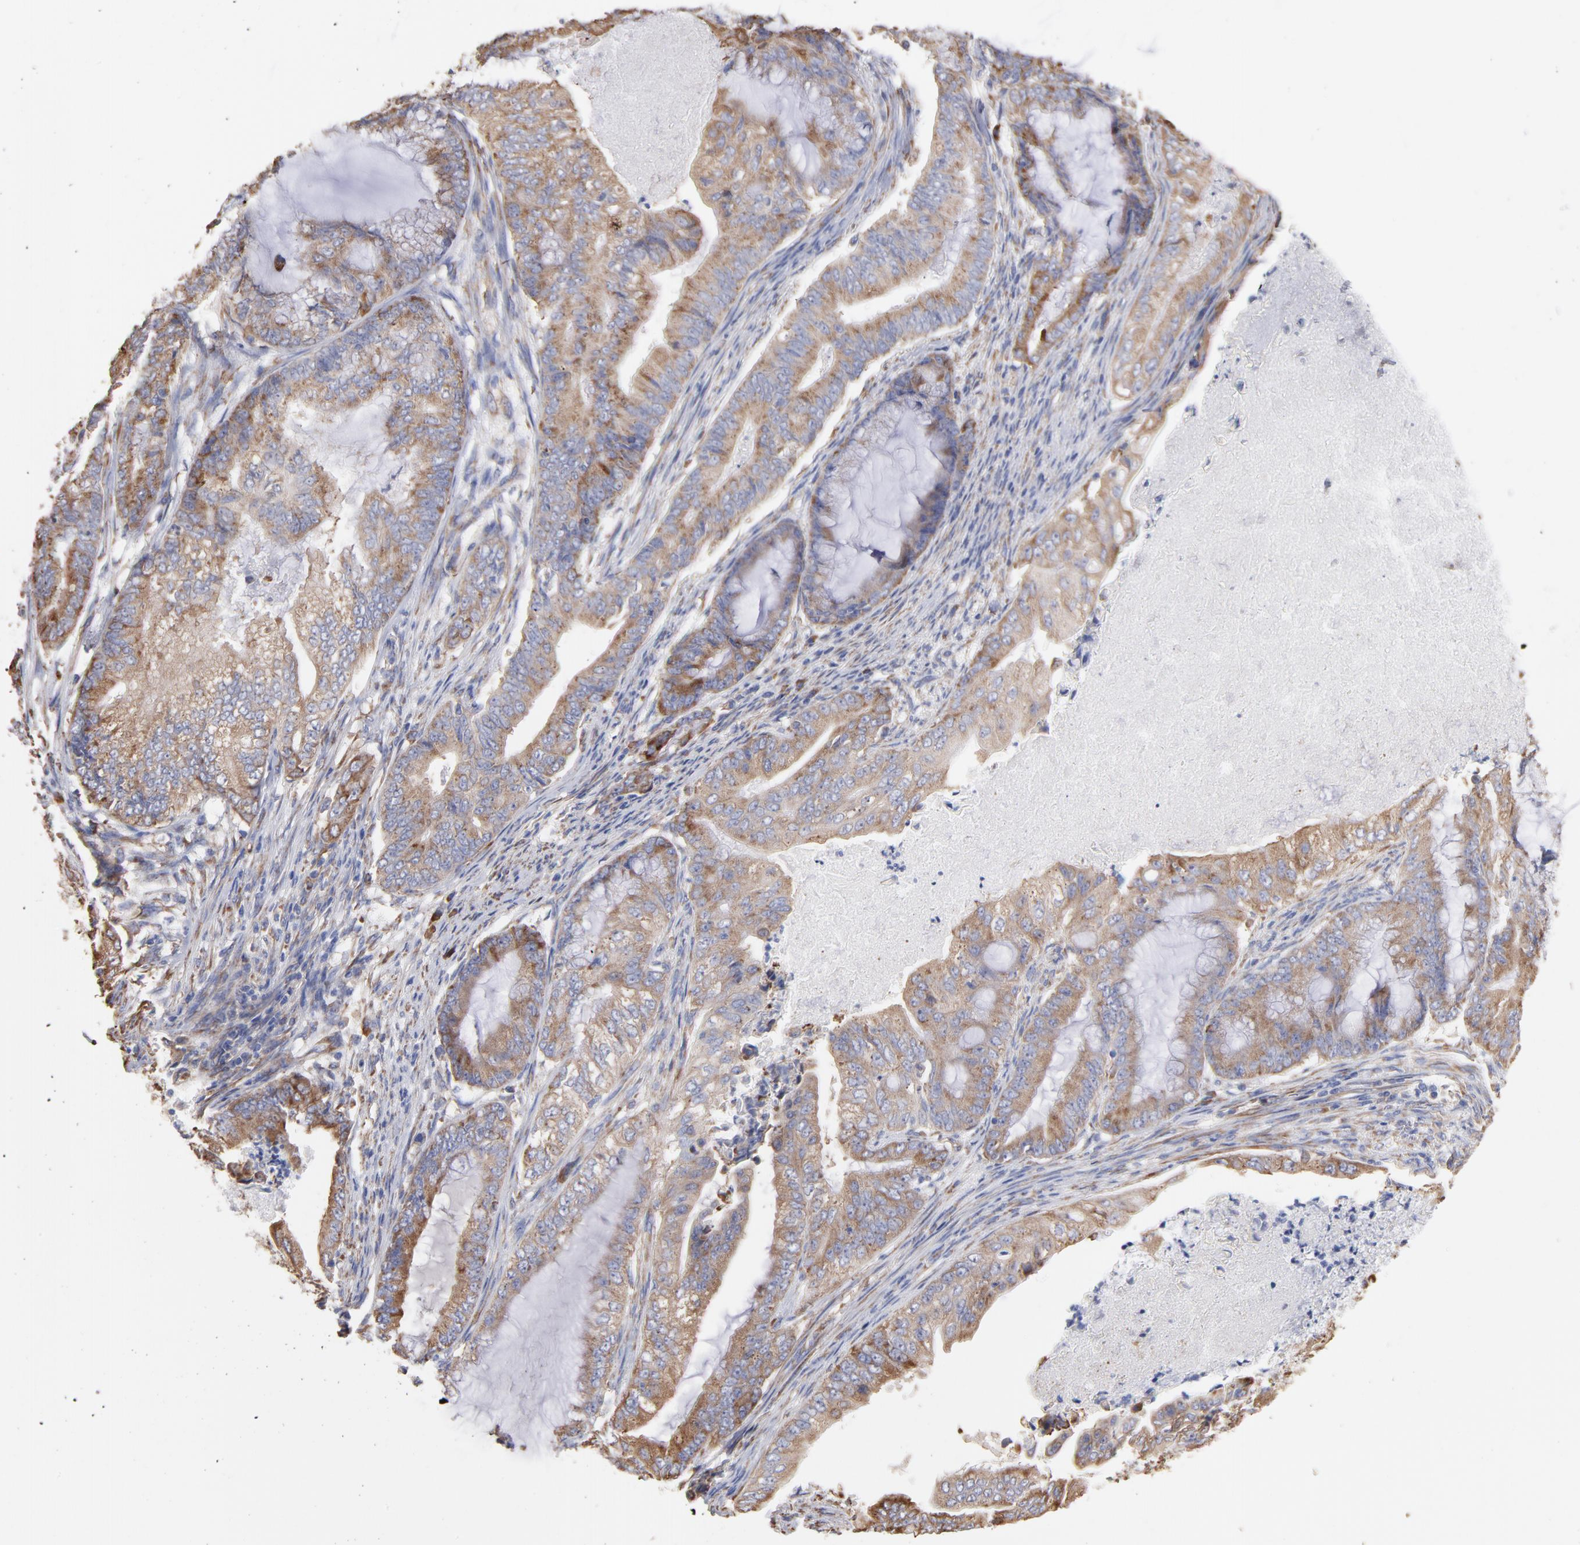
{"staining": {"intensity": "moderate", "quantity": ">75%", "location": "cytoplasmic/membranous"}, "tissue": "endometrial cancer", "cell_type": "Tumor cells", "image_type": "cancer", "snomed": [{"axis": "morphology", "description": "Adenocarcinoma, NOS"}, {"axis": "topography", "description": "Endometrium"}], "caption": "Protein staining by IHC exhibits moderate cytoplasmic/membranous staining in about >75% of tumor cells in adenocarcinoma (endometrial).", "gene": "RPL9", "patient": {"sex": "female", "age": 63}}